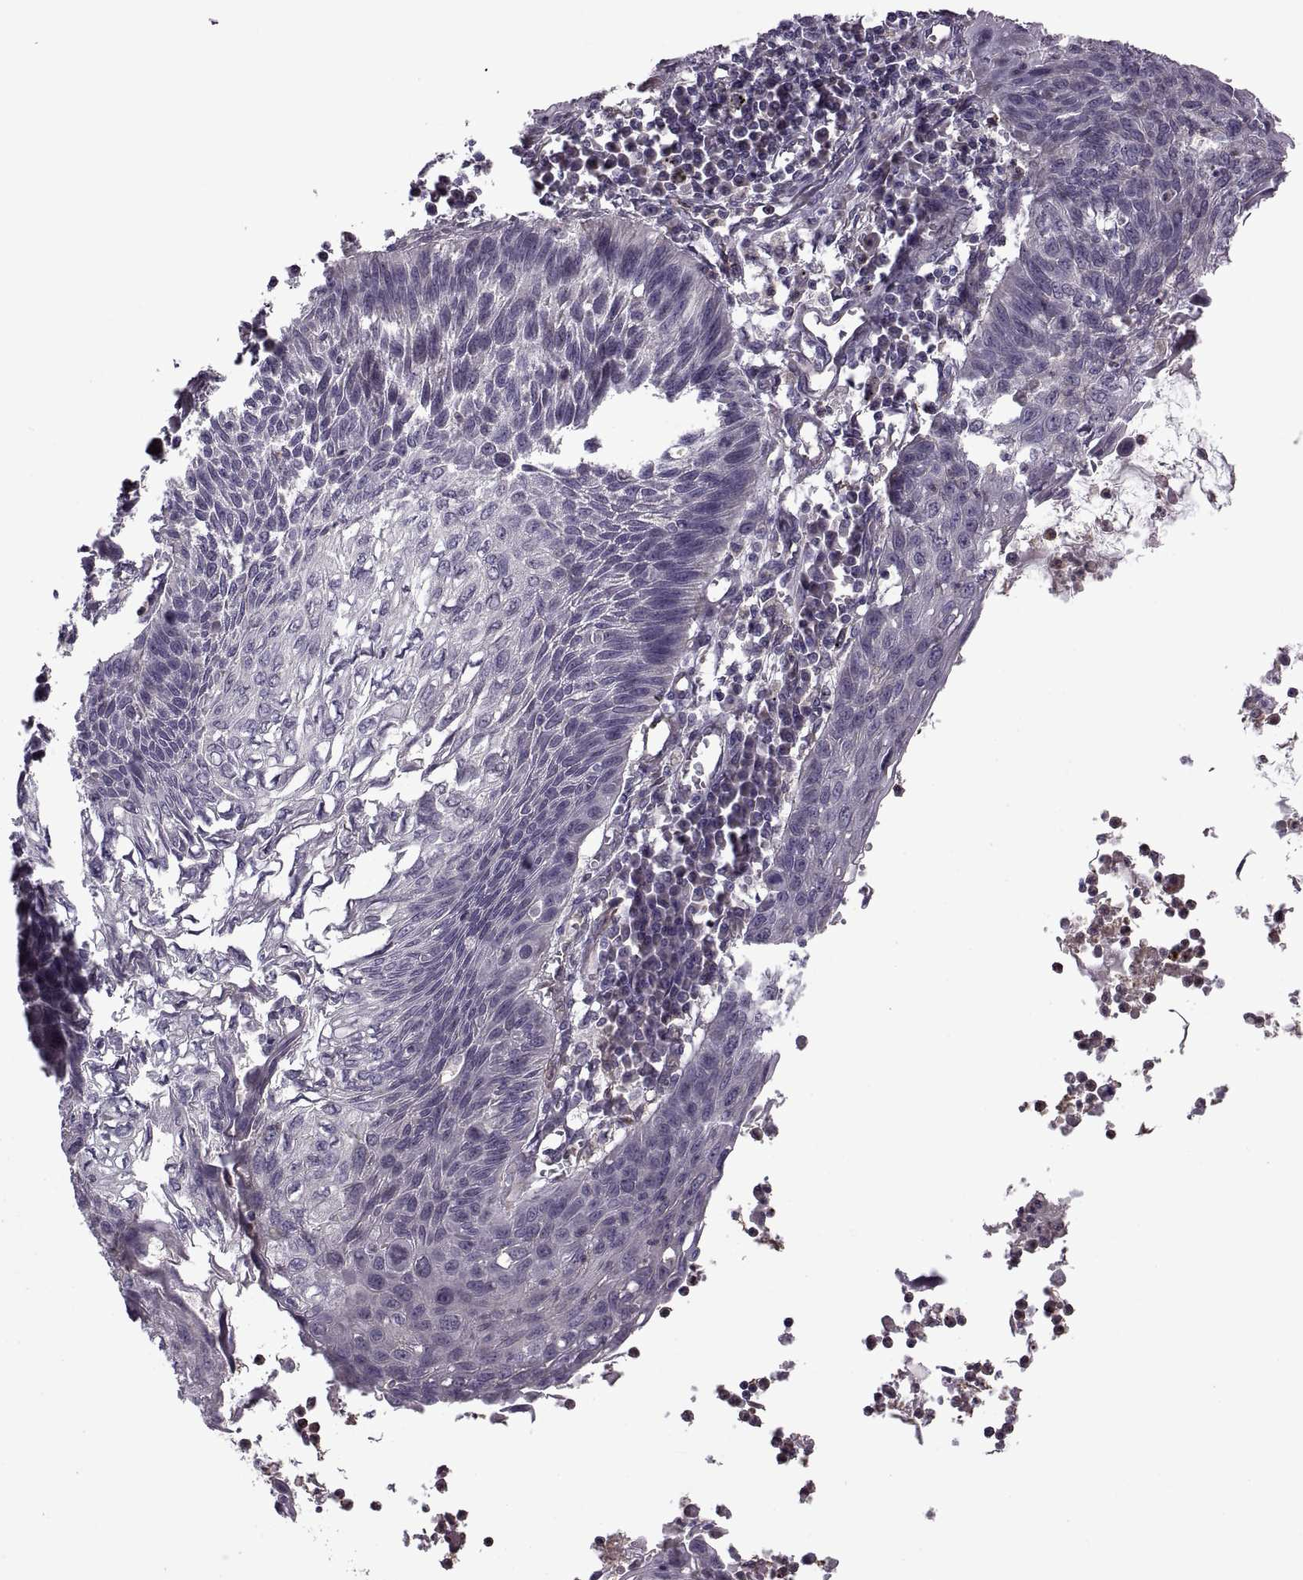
{"staining": {"intensity": "negative", "quantity": "none", "location": "none"}, "tissue": "lung cancer", "cell_type": "Tumor cells", "image_type": "cancer", "snomed": [{"axis": "morphology", "description": "Squamous cell carcinoma, NOS"}, {"axis": "topography", "description": "Lung"}], "caption": "High power microscopy image of an immunohistochemistry histopathology image of lung squamous cell carcinoma, revealing no significant expression in tumor cells.", "gene": "PIERCE1", "patient": {"sex": "male", "age": 78}}